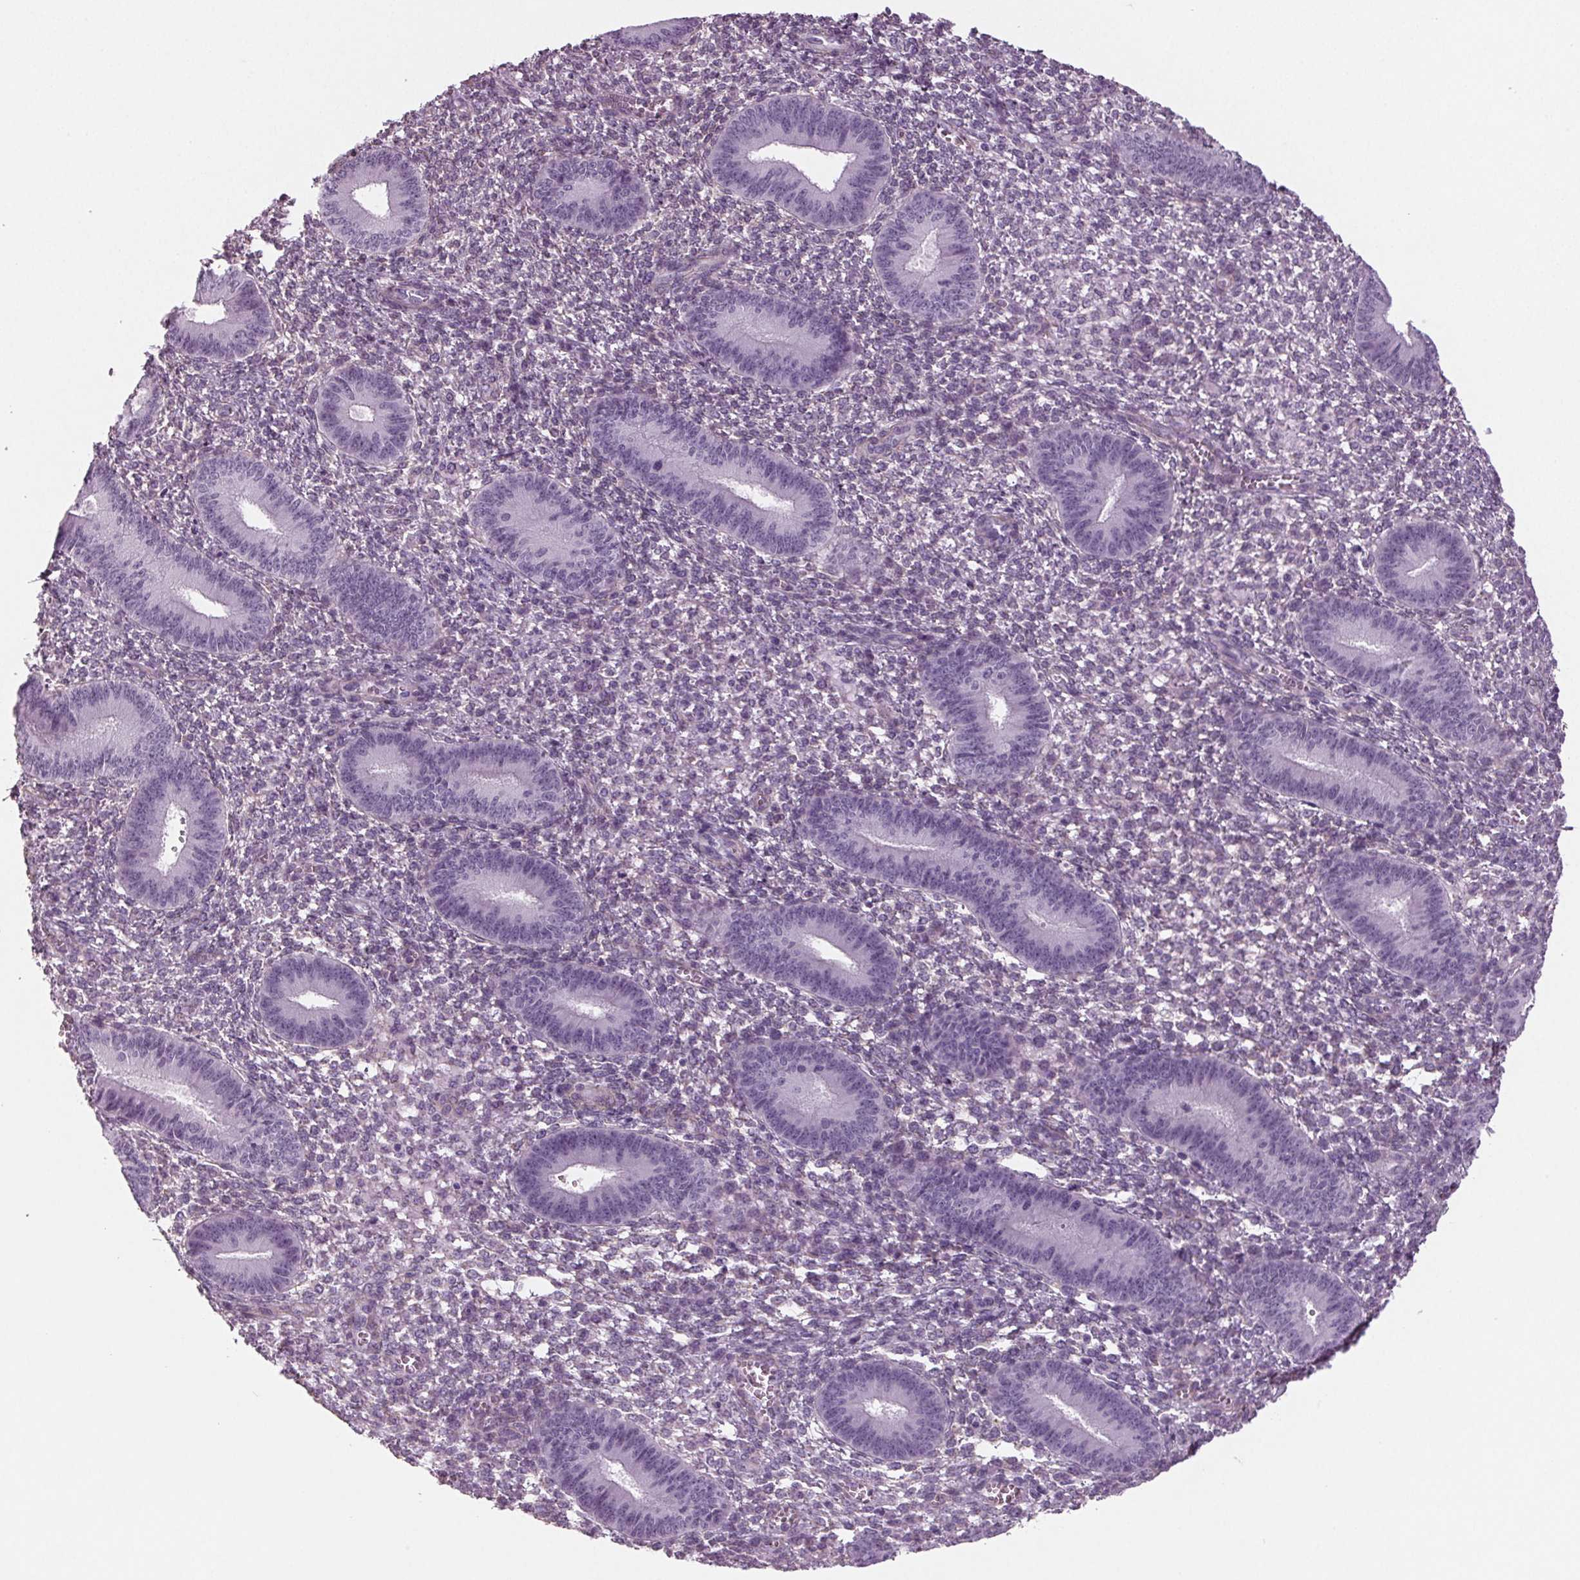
{"staining": {"intensity": "negative", "quantity": "none", "location": "none"}, "tissue": "endometrium", "cell_type": "Cells in endometrial stroma", "image_type": "normal", "snomed": [{"axis": "morphology", "description": "Normal tissue, NOS"}, {"axis": "topography", "description": "Endometrium"}], "caption": "Immunohistochemical staining of normal endometrium reveals no significant expression in cells in endometrial stroma. (Immunohistochemistry, brightfield microscopy, high magnification).", "gene": "BHLHE22", "patient": {"sex": "female", "age": 42}}